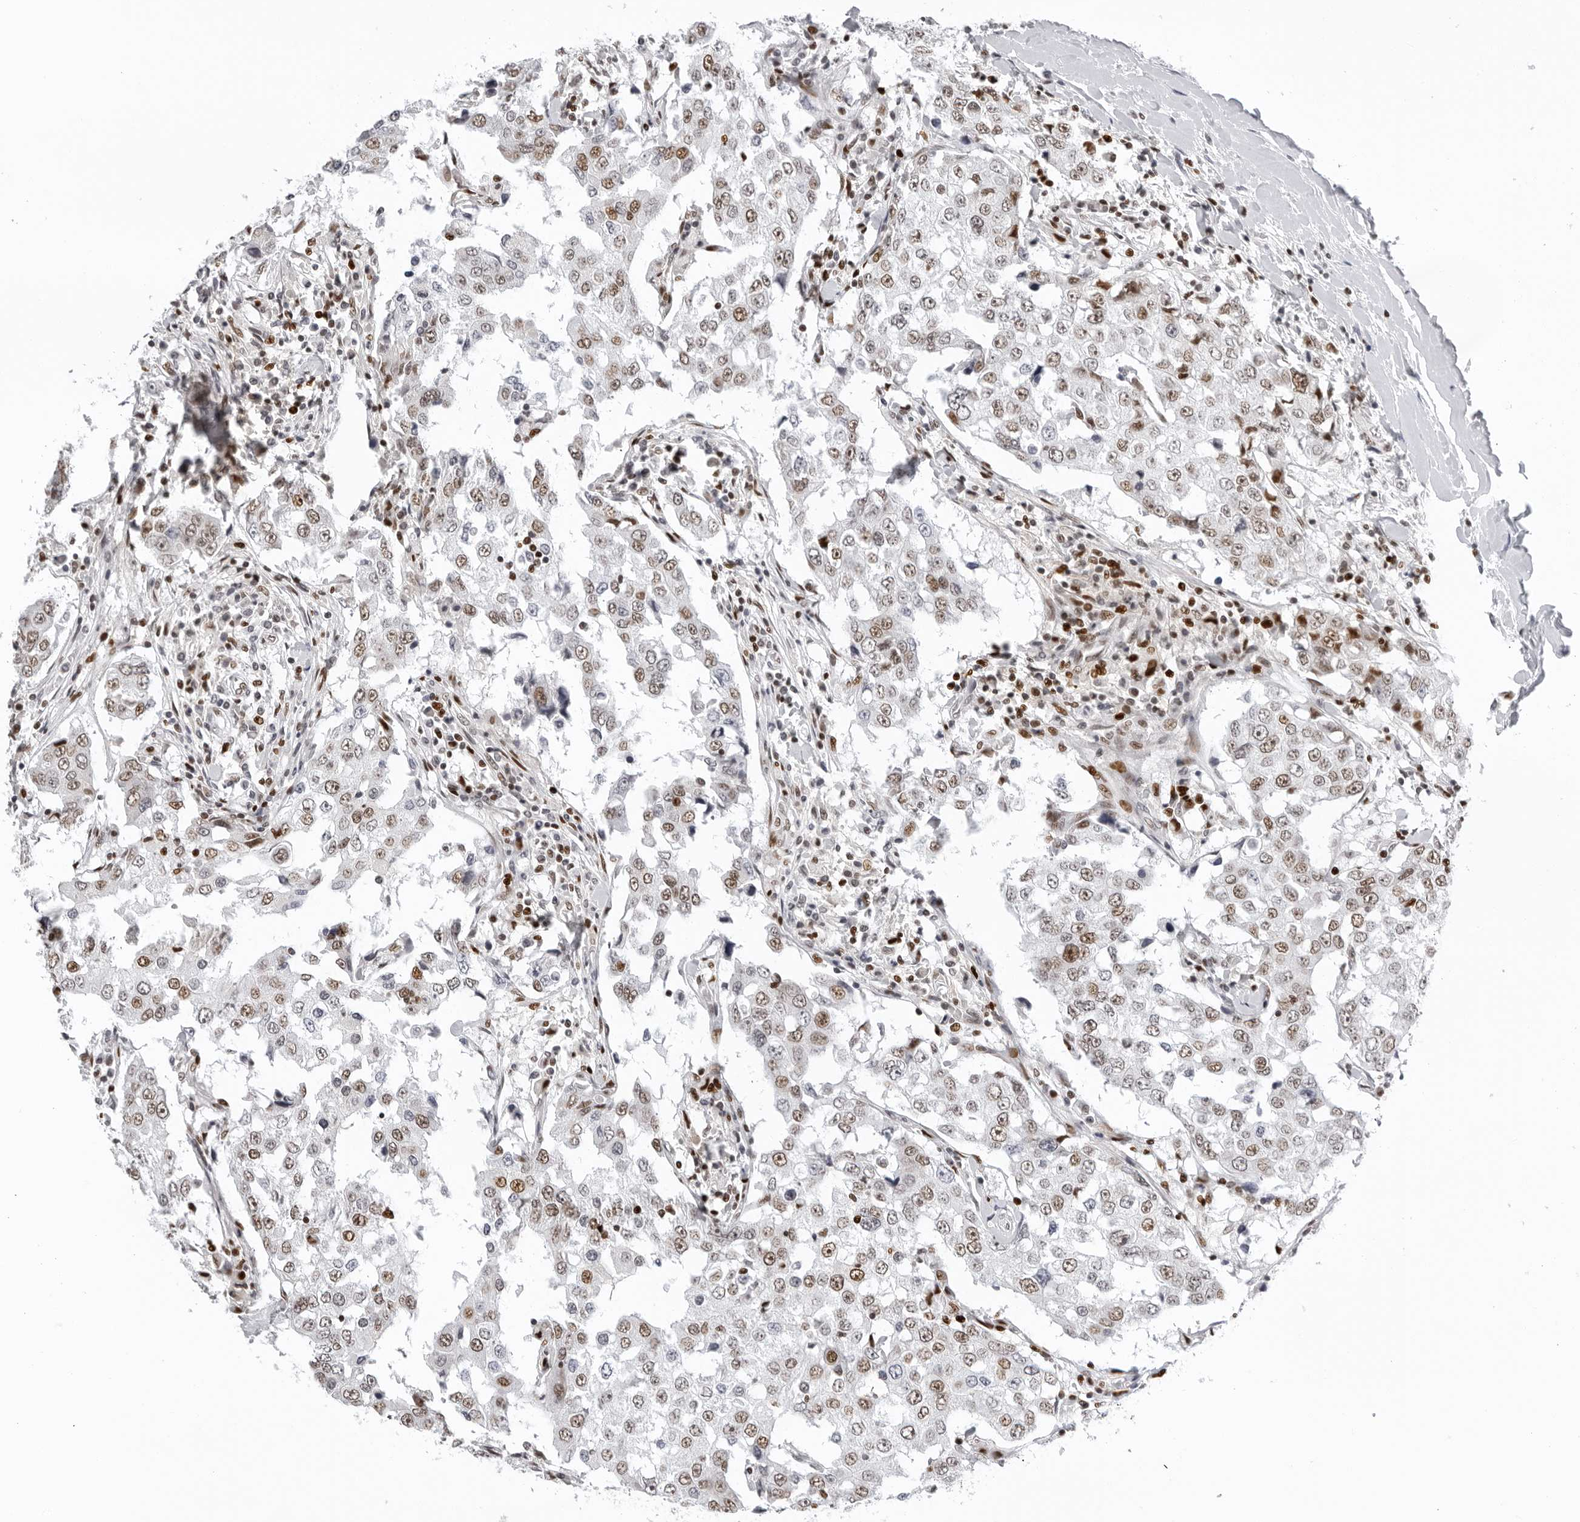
{"staining": {"intensity": "moderate", "quantity": "25%-75%", "location": "nuclear"}, "tissue": "breast cancer", "cell_type": "Tumor cells", "image_type": "cancer", "snomed": [{"axis": "morphology", "description": "Duct carcinoma"}, {"axis": "topography", "description": "Breast"}], "caption": "Tumor cells show medium levels of moderate nuclear staining in approximately 25%-75% of cells in human breast cancer (intraductal carcinoma).", "gene": "OGG1", "patient": {"sex": "female", "age": 27}}